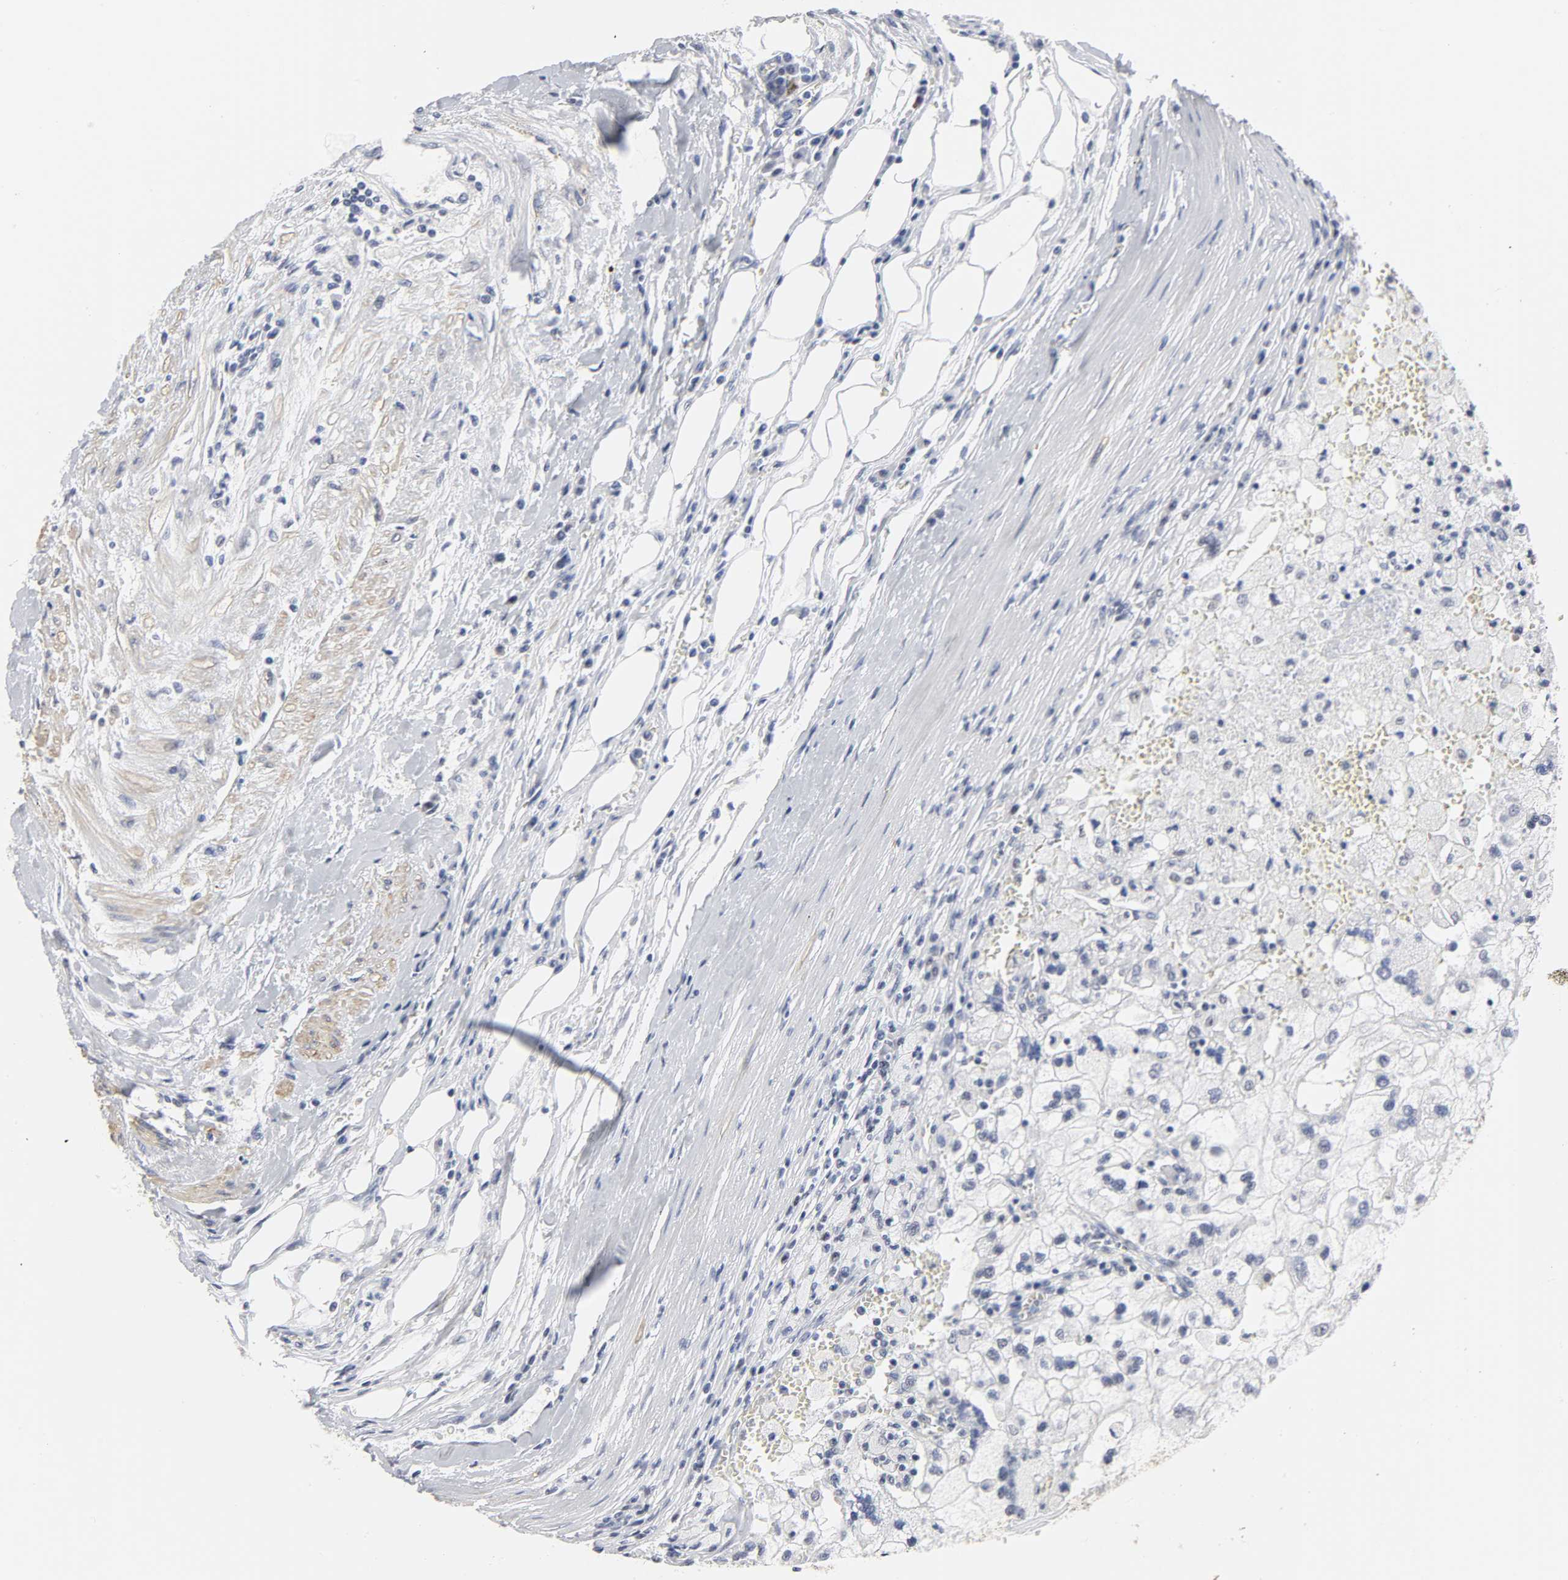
{"staining": {"intensity": "negative", "quantity": "none", "location": "none"}, "tissue": "renal cancer", "cell_type": "Tumor cells", "image_type": "cancer", "snomed": [{"axis": "morphology", "description": "Normal tissue, NOS"}, {"axis": "morphology", "description": "Adenocarcinoma, NOS"}, {"axis": "topography", "description": "Kidney"}], "caption": "An IHC photomicrograph of adenocarcinoma (renal) is shown. There is no staining in tumor cells of adenocarcinoma (renal).", "gene": "GRHL2", "patient": {"sex": "male", "age": 71}}